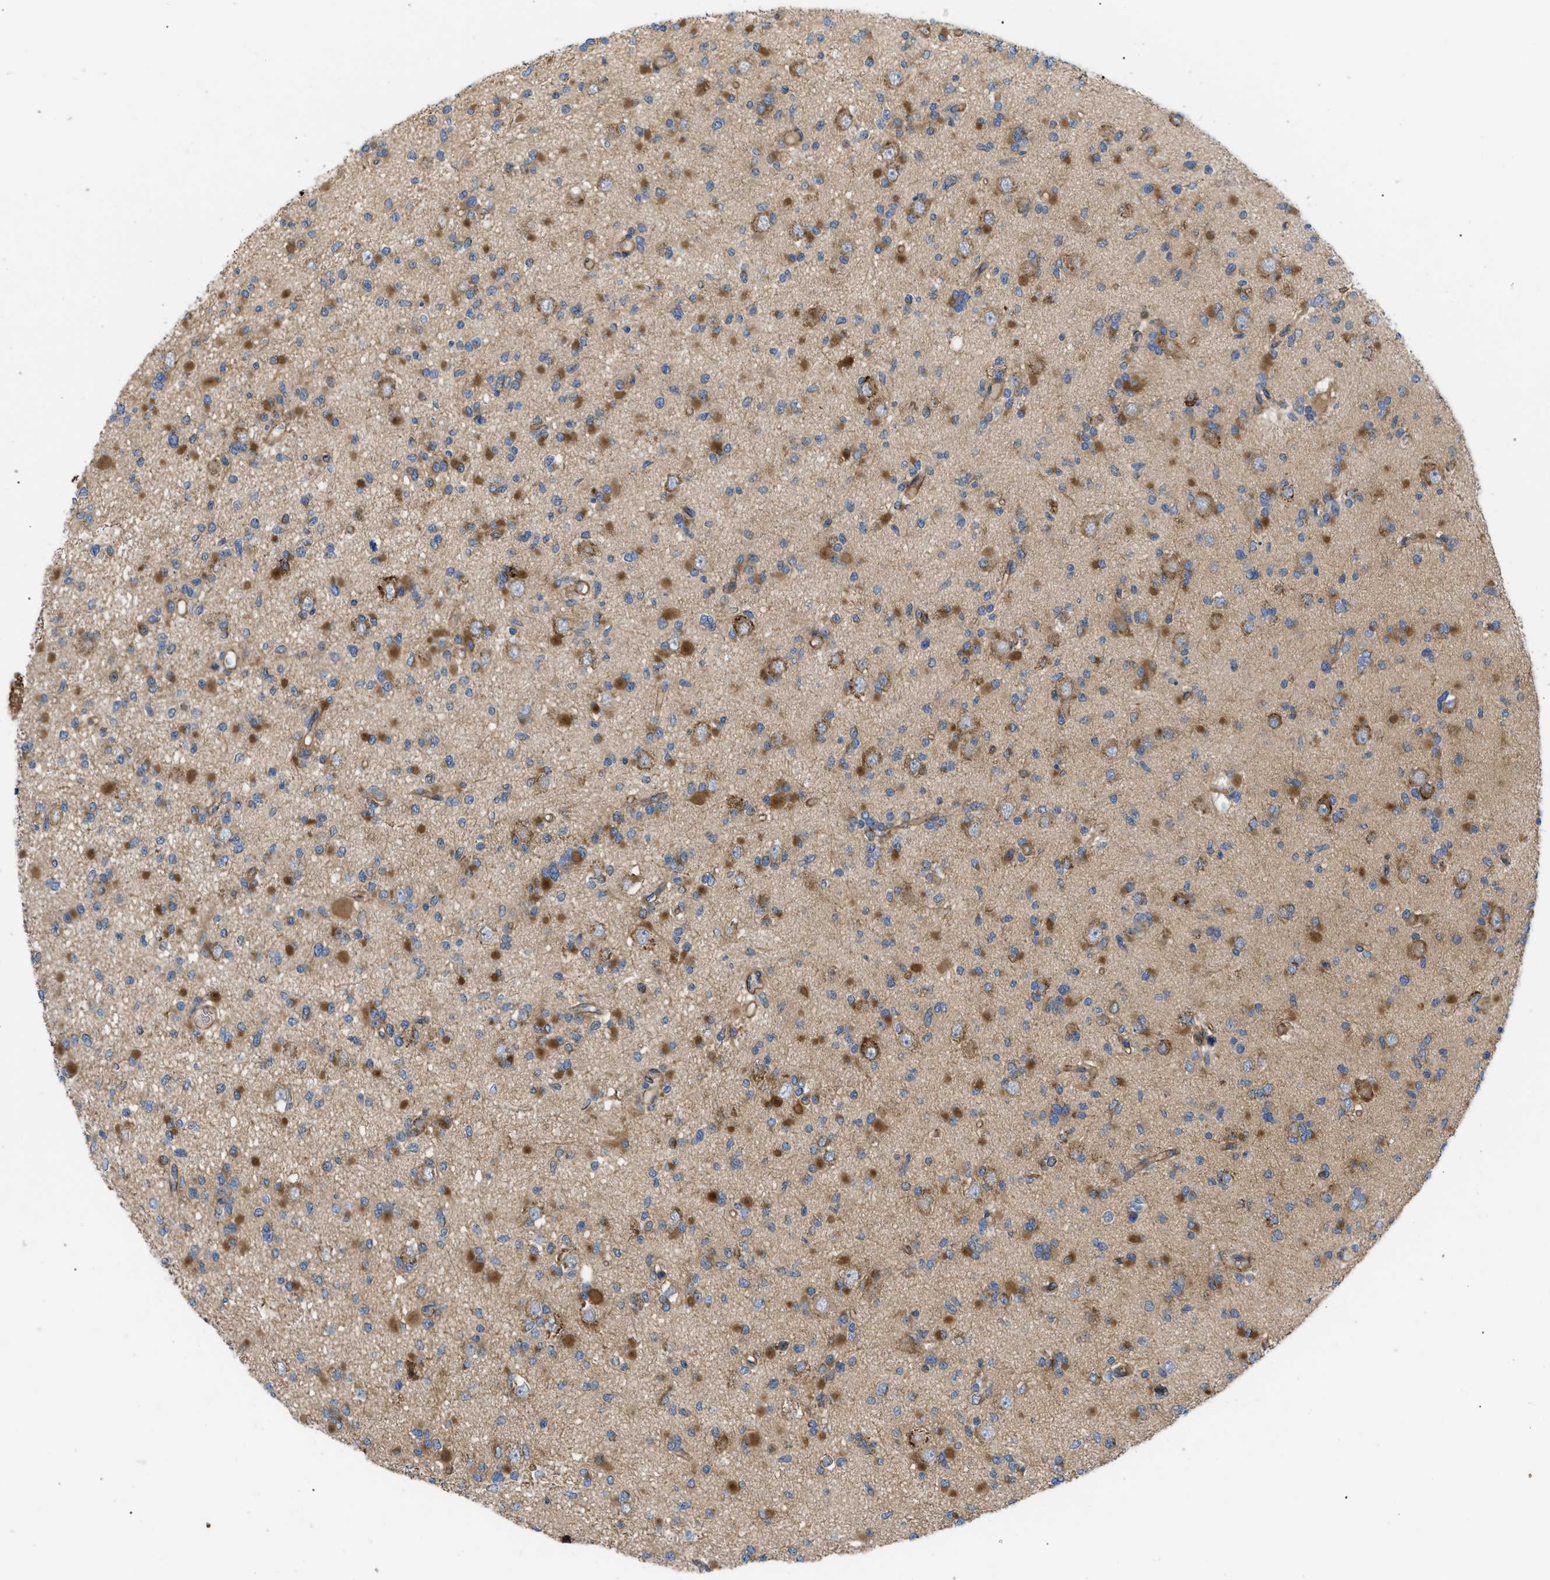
{"staining": {"intensity": "strong", "quantity": ">75%", "location": "cytoplasmic/membranous"}, "tissue": "glioma", "cell_type": "Tumor cells", "image_type": "cancer", "snomed": [{"axis": "morphology", "description": "Glioma, malignant, Low grade"}, {"axis": "topography", "description": "Brain"}], "caption": "A photomicrograph showing strong cytoplasmic/membranous positivity in approximately >75% of tumor cells in glioma, as visualized by brown immunohistochemical staining.", "gene": "MYO10", "patient": {"sex": "female", "age": 22}}